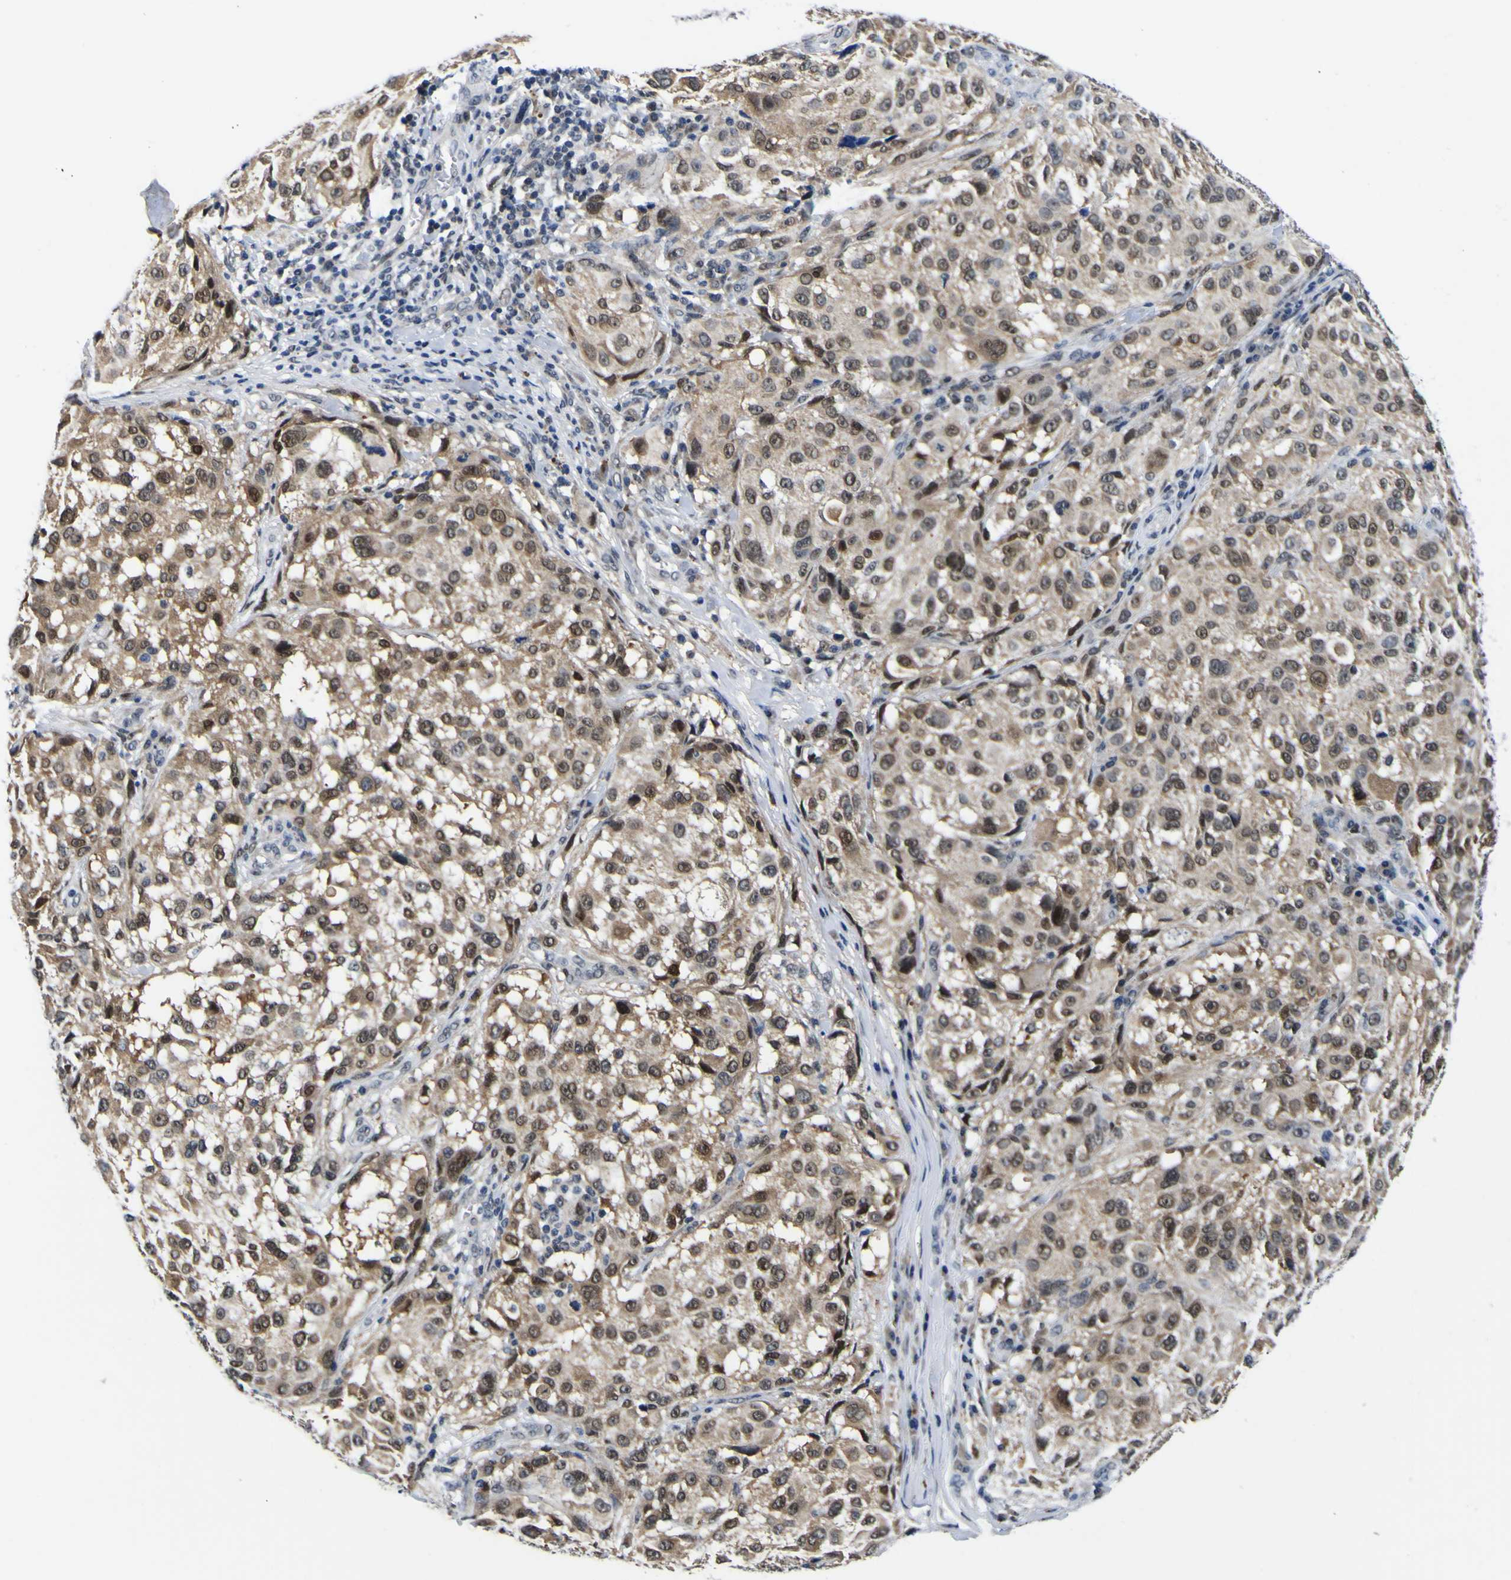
{"staining": {"intensity": "moderate", "quantity": ">75%", "location": "nuclear"}, "tissue": "melanoma", "cell_type": "Tumor cells", "image_type": "cancer", "snomed": [{"axis": "morphology", "description": "Necrosis, NOS"}, {"axis": "morphology", "description": "Malignant melanoma, NOS"}, {"axis": "topography", "description": "Skin"}], "caption": "Human melanoma stained with a brown dye reveals moderate nuclear positive positivity in approximately >75% of tumor cells.", "gene": "CUL4B", "patient": {"sex": "female", "age": 87}}